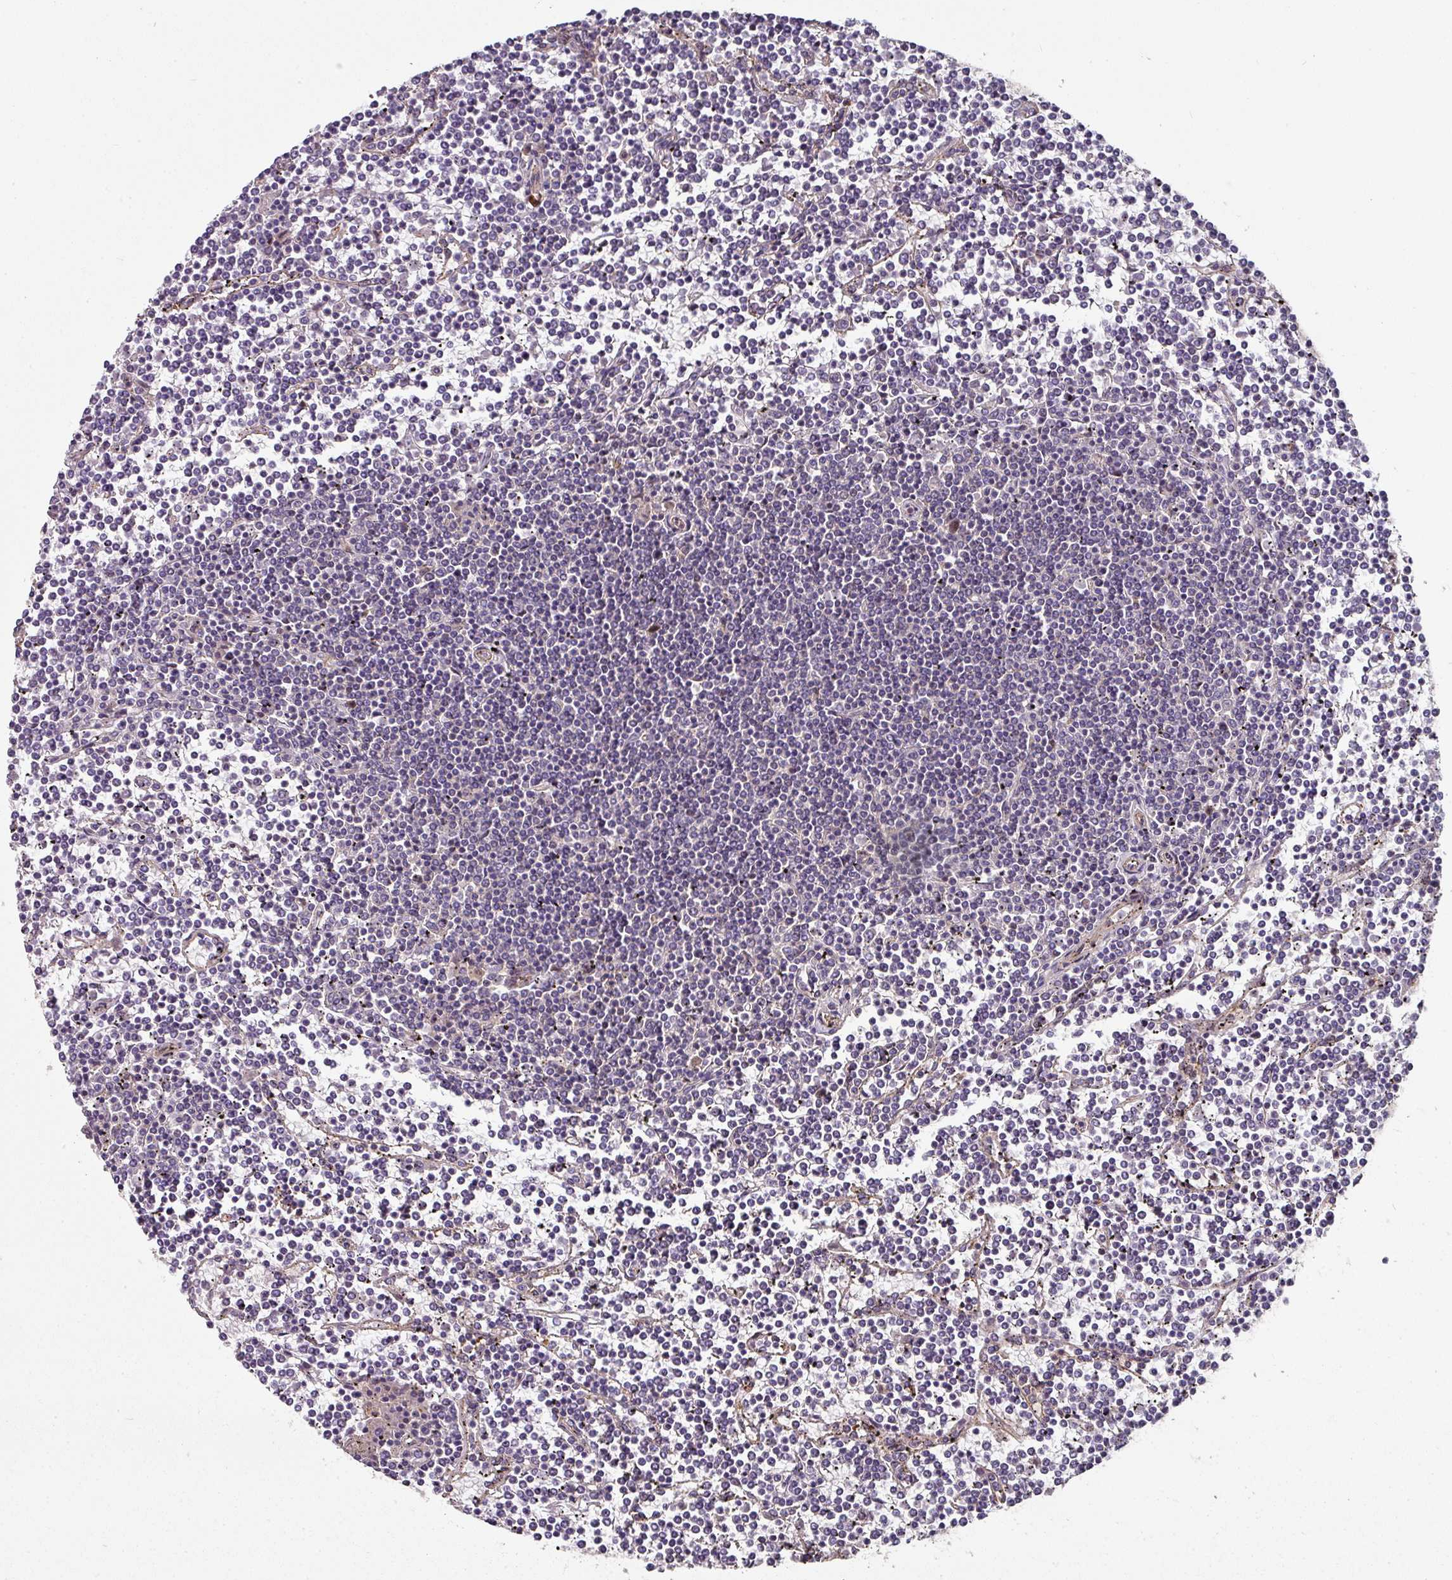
{"staining": {"intensity": "negative", "quantity": "none", "location": "none"}, "tissue": "lymphoma", "cell_type": "Tumor cells", "image_type": "cancer", "snomed": [{"axis": "morphology", "description": "Malignant lymphoma, non-Hodgkin's type, Low grade"}, {"axis": "topography", "description": "Spleen"}], "caption": "This is an immunohistochemistry histopathology image of low-grade malignant lymphoma, non-Hodgkin's type. There is no staining in tumor cells.", "gene": "C4orf48", "patient": {"sex": "female", "age": 19}}